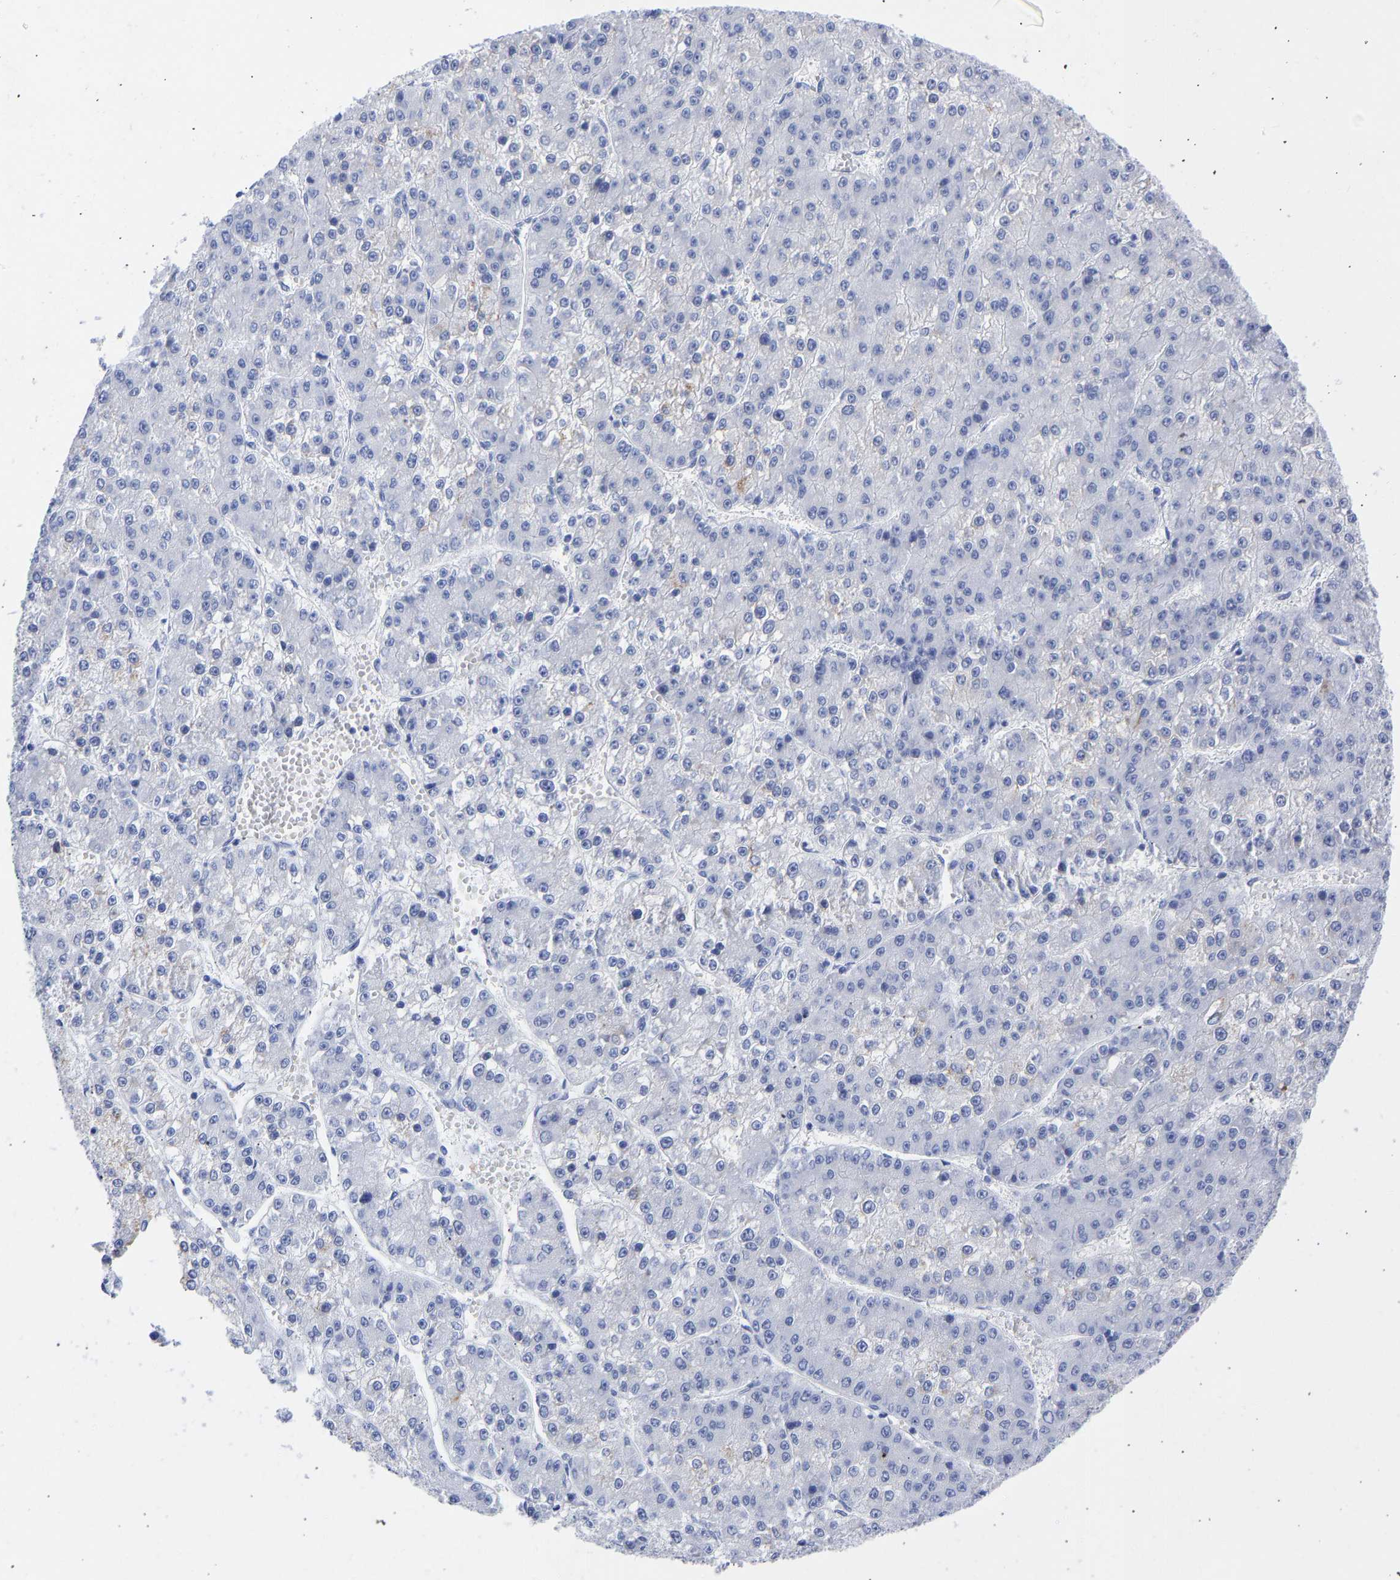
{"staining": {"intensity": "negative", "quantity": "none", "location": "none"}, "tissue": "liver cancer", "cell_type": "Tumor cells", "image_type": "cancer", "snomed": [{"axis": "morphology", "description": "Carcinoma, Hepatocellular, NOS"}, {"axis": "topography", "description": "Liver"}], "caption": "This histopathology image is of liver hepatocellular carcinoma stained with immunohistochemistry (IHC) to label a protein in brown with the nuclei are counter-stained blue. There is no expression in tumor cells.", "gene": "KRT1", "patient": {"sex": "female", "age": 73}}